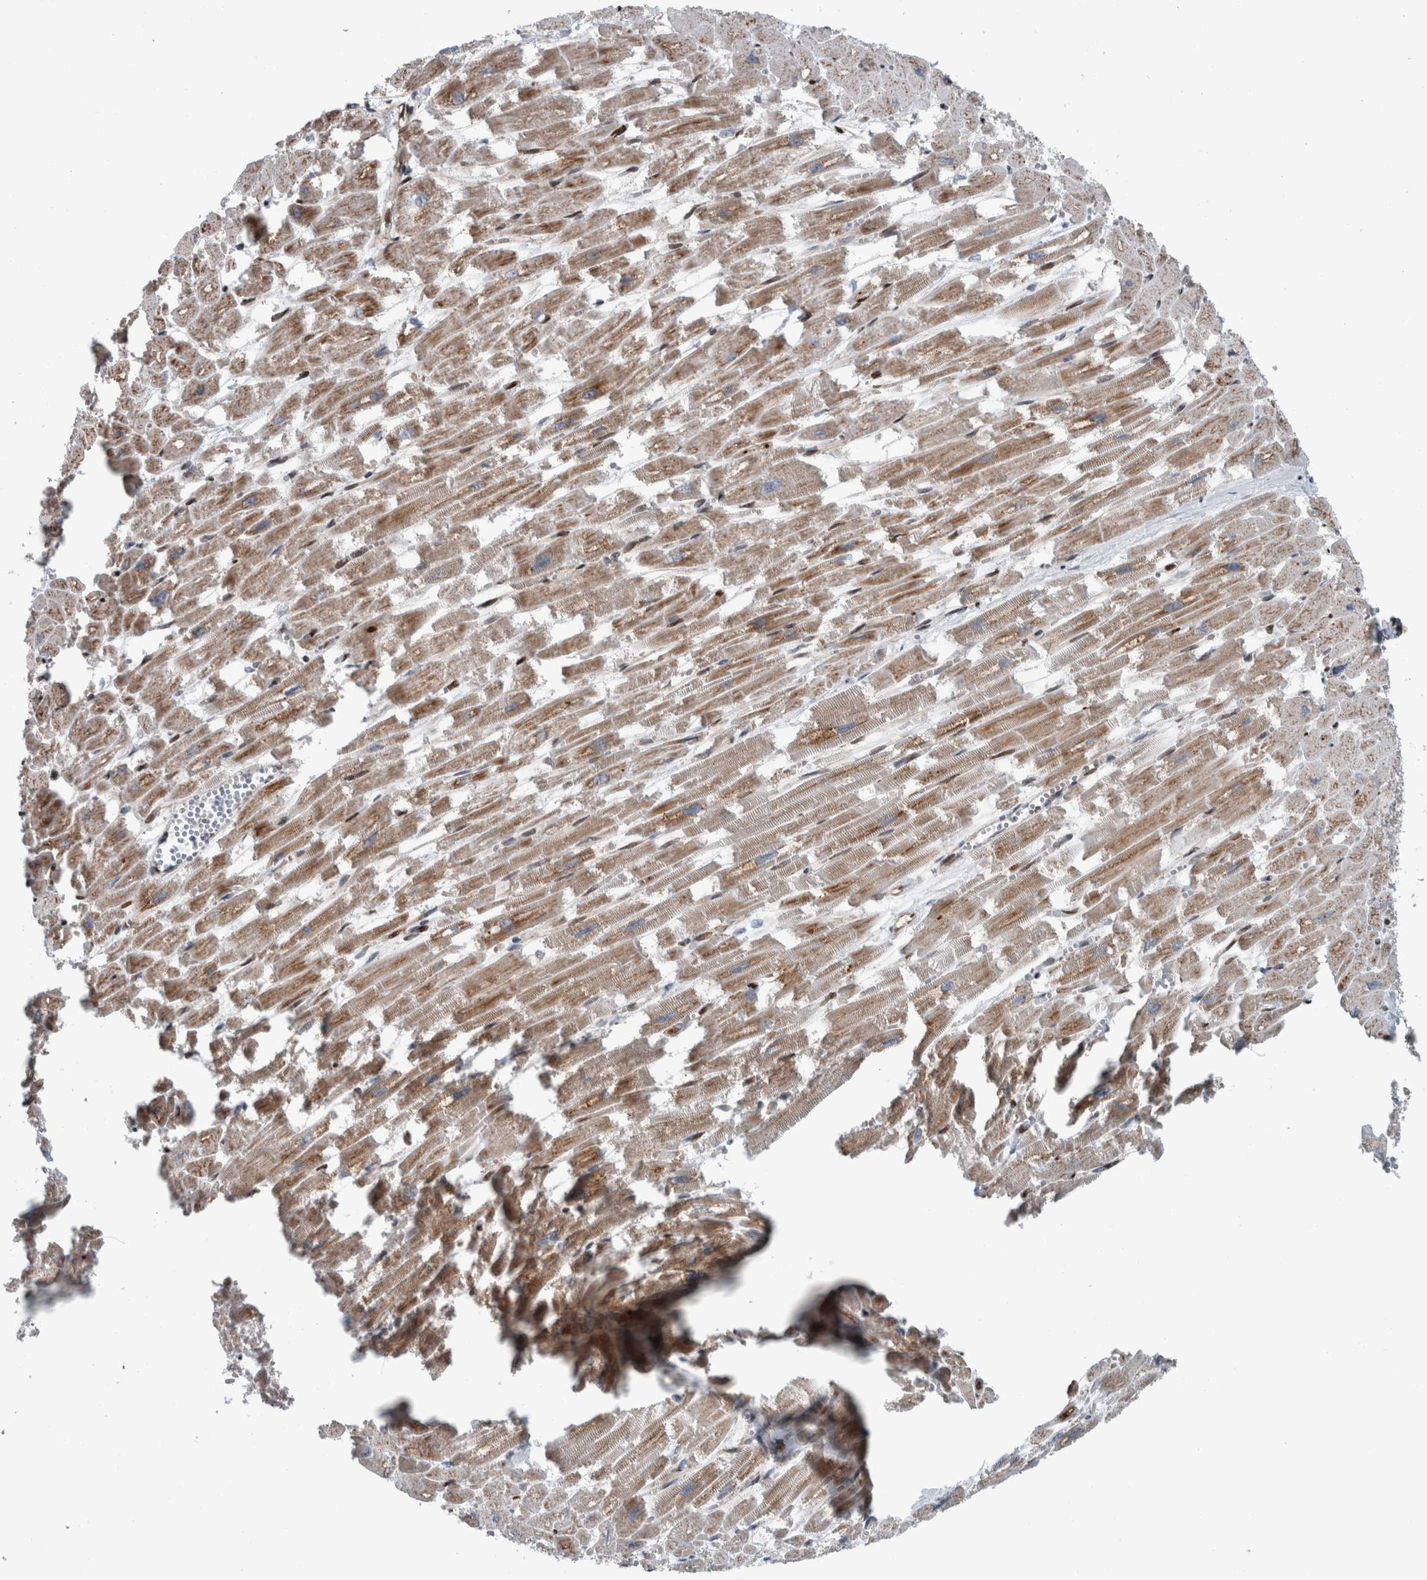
{"staining": {"intensity": "strong", "quantity": "<25%", "location": "cytoplasmic/membranous,nuclear"}, "tissue": "heart muscle", "cell_type": "Cardiomyocytes", "image_type": "normal", "snomed": [{"axis": "morphology", "description": "Normal tissue, NOS"}, {"axis": "topography", "description": "Heart"}], "caption": "A brown stain shows strong cytoplasmic/membranous,nuclear staining of a protein in cardiomyocytes of unremarkable heart muscle. (IHC, brightfield microscopy, high magnification).", "gene": "DNMT3A", "patient": {"sex": "male", "age": 54}}